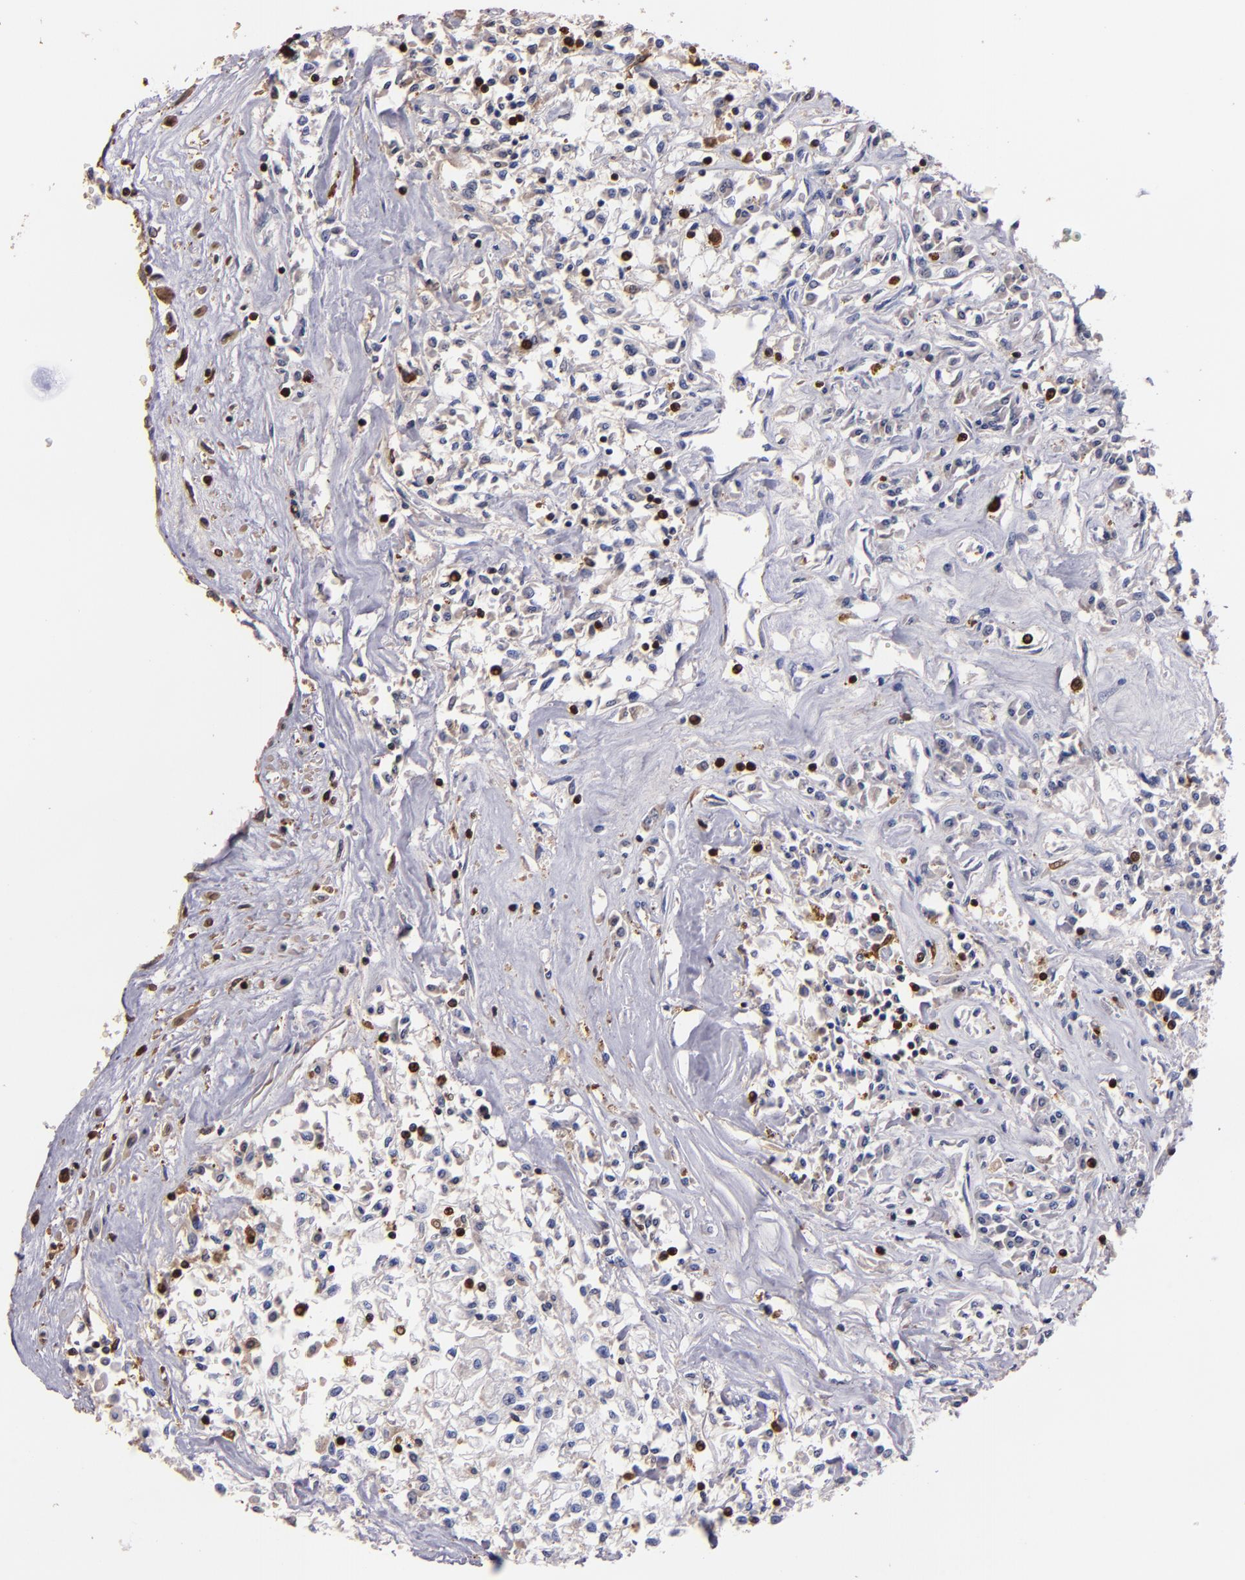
{"staining": {"intensity": "negative", "quantity": "none", "location": "none"}, "tissue": "renal cancer", "cell_type": "Tumor cells", "image_type": "cancer", "snomed": [{"axis": "morphology", "description": "Adenocarcinoma, NOS"}, {"axis": "topography", "description": "Kidney"}], "caption": "Immunohistochemical staining of human renal adenocarcinoma shows no significant expression in tumor cells. (Brightfield microscopy of DAB IHC at high magnification).", "gene": "S100A4", "patient": {"sex": "male", "age": 78}}